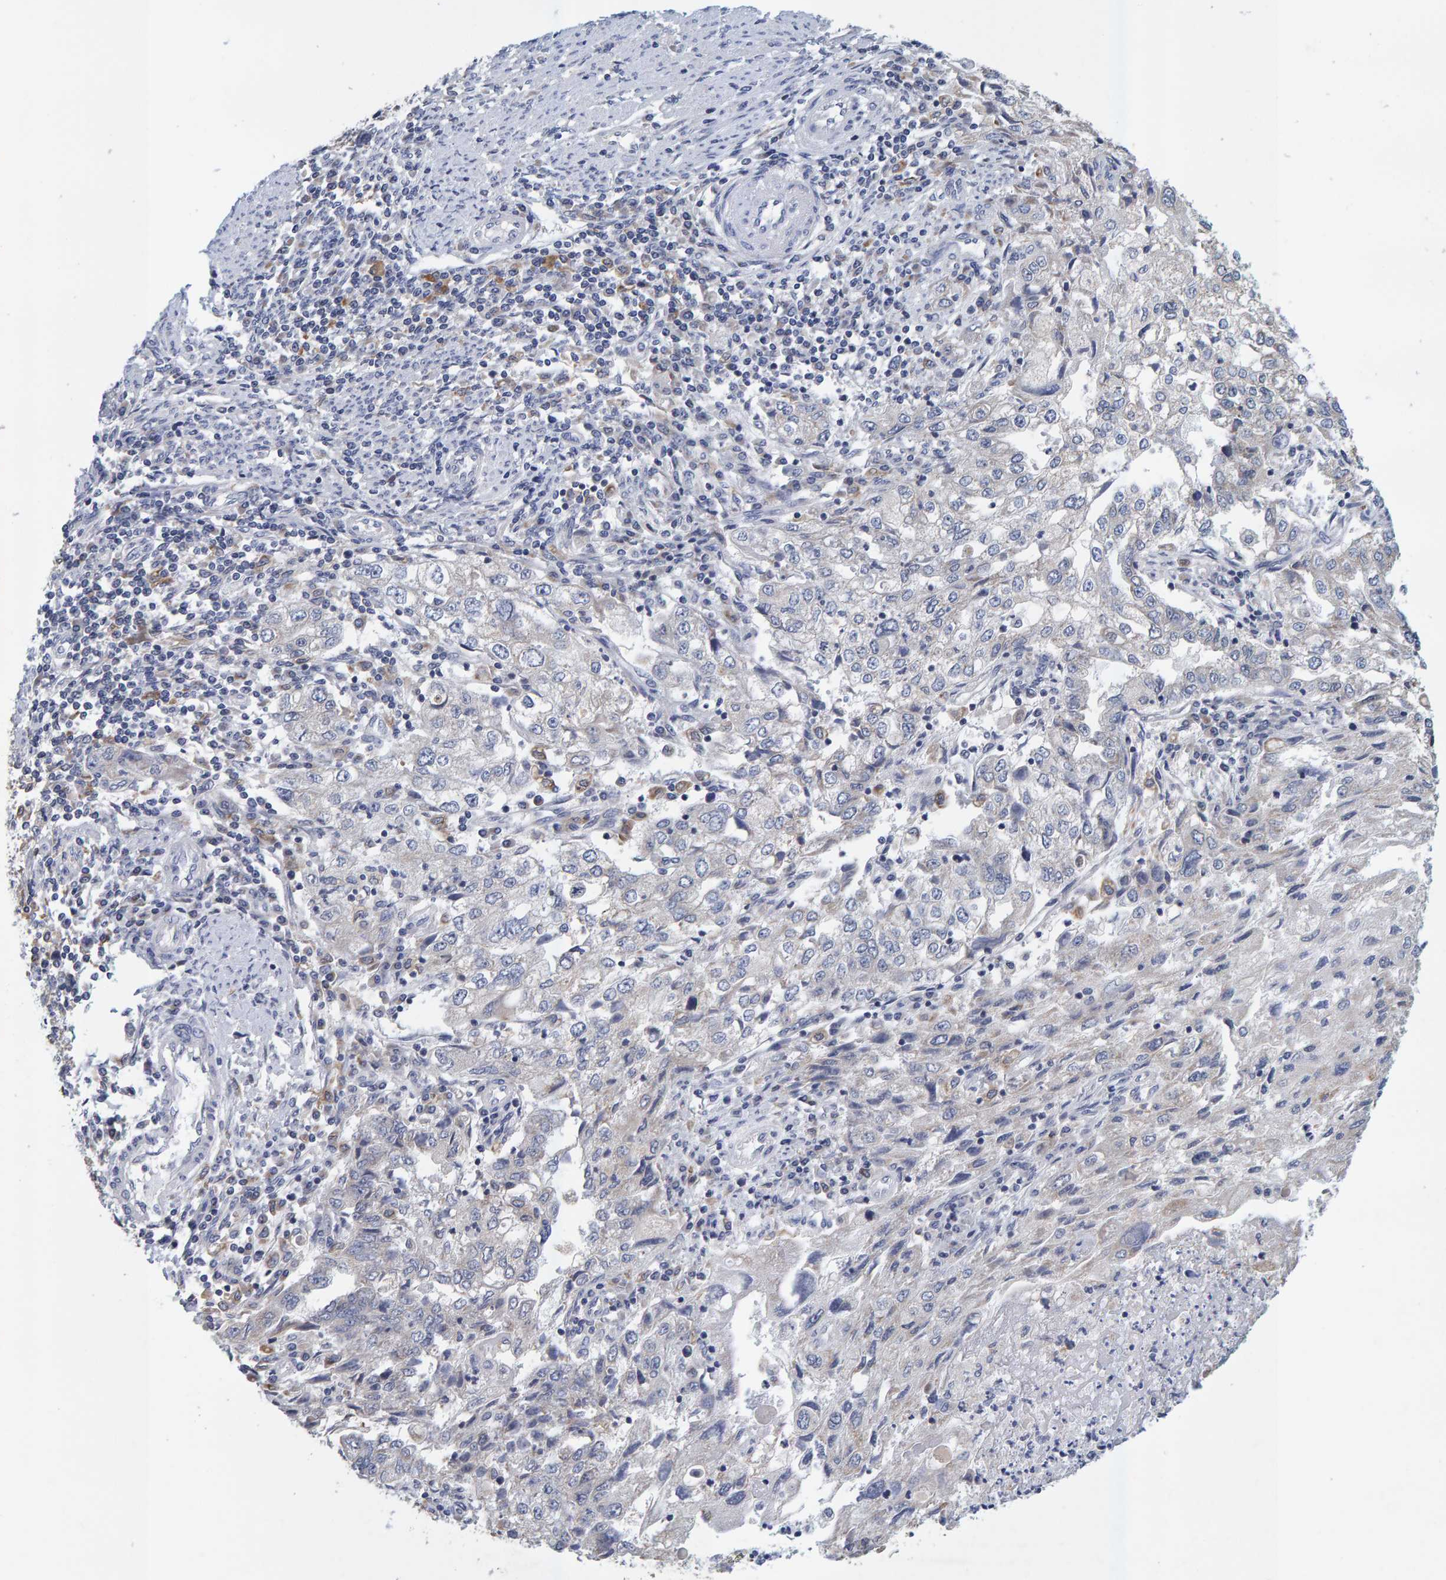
{"staining": {"intensity": "negative", "quantity": "none", "location": "none"}, "tissue": "endometrial cancer", "cell_type": "Tumor cells", "image_type": "cancer", "snomed": [{"axis": "morphology", "description": "Adenocarcinoma, NOS"}, {"axis": "topography", "description": "Endometrium"}], "caption": "The IHC photomicrograph has no significant positivity in tumor cells of adenocarcinoma (endometrial) tissue. (DAB IHC visualized using brightfield microscopy, high magnification).", "gene": "SGPL1", "patient": {"sex": "female", "age": 49}}